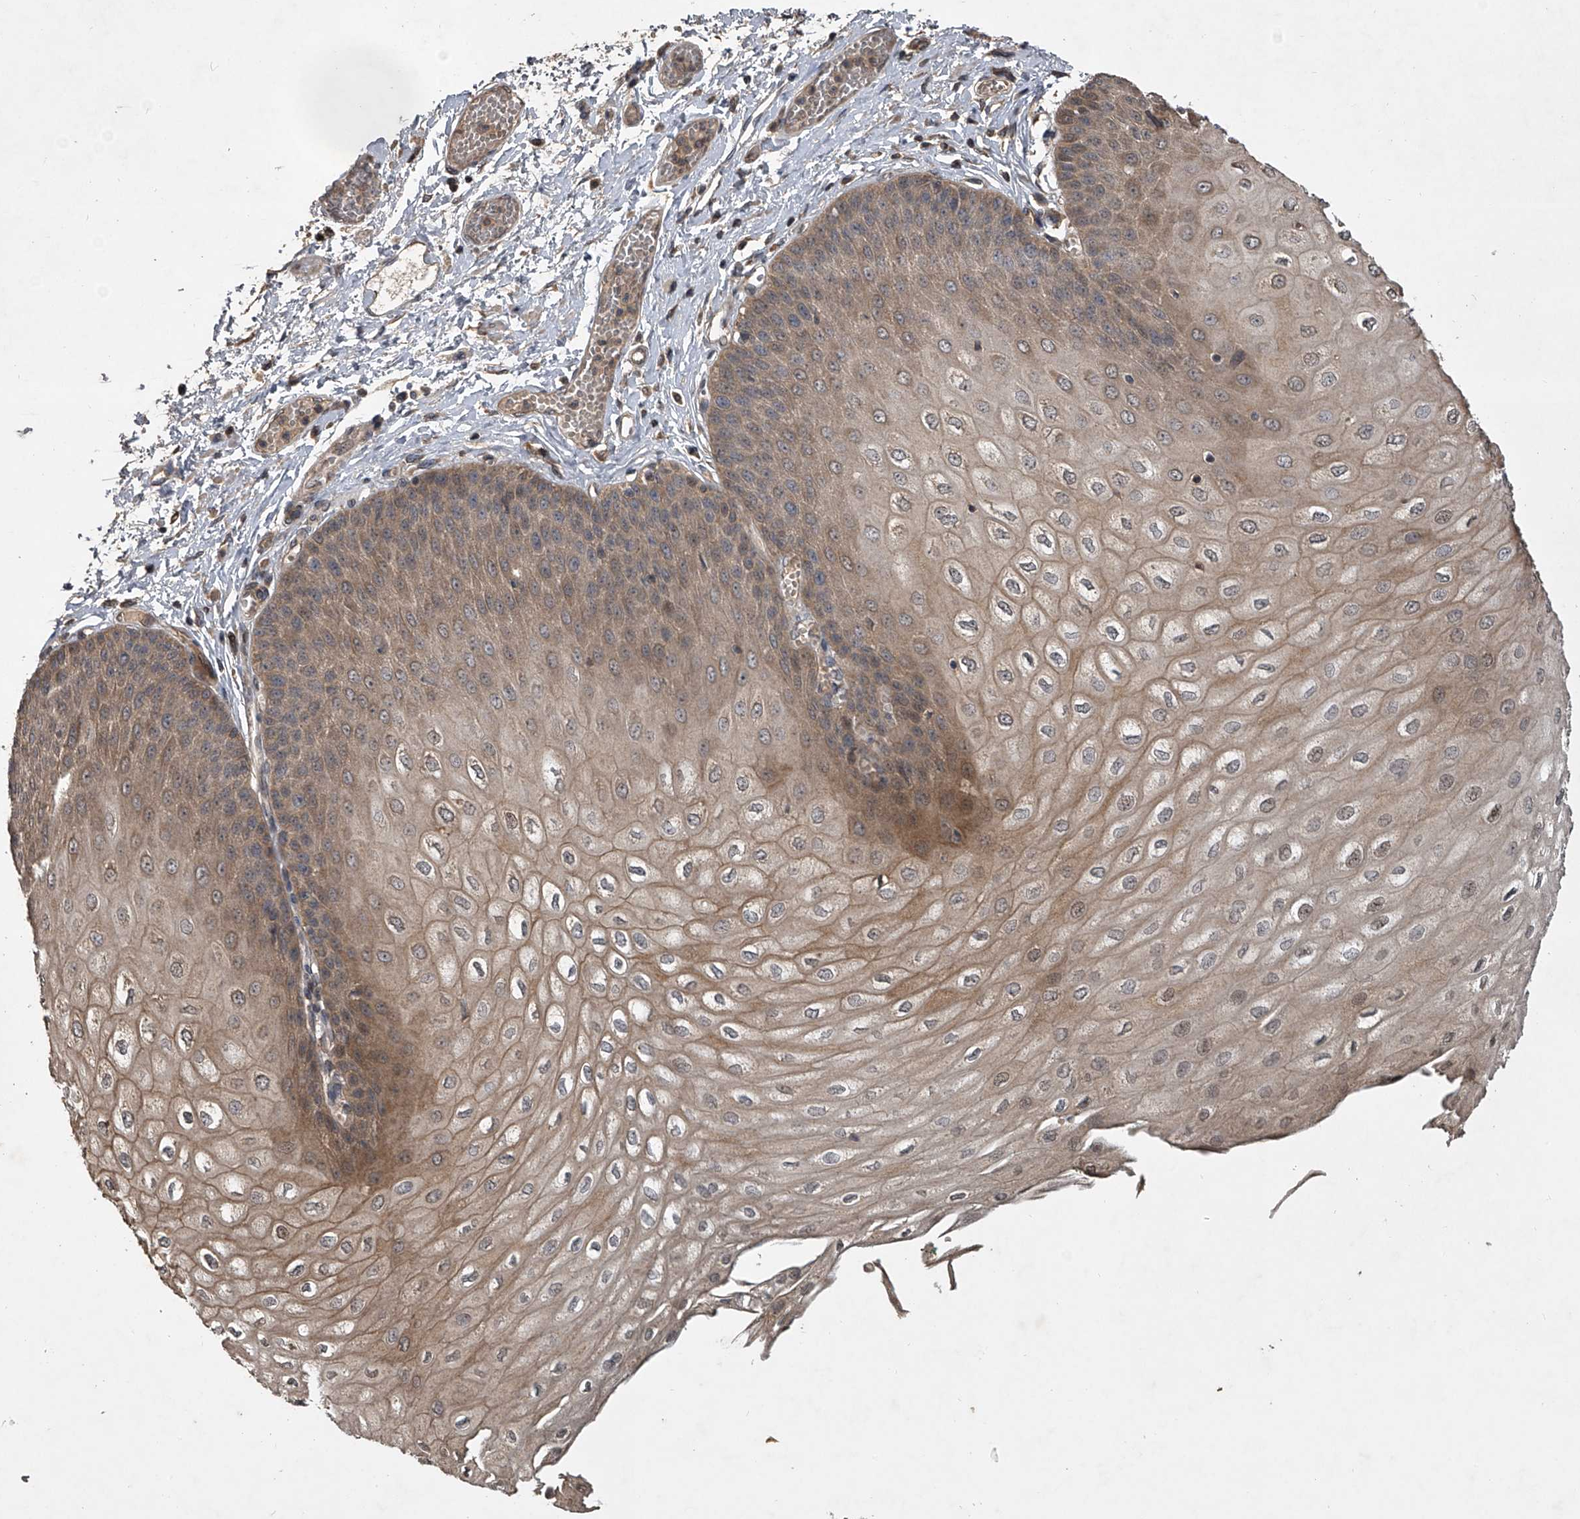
{"staining": {"intensity": "moderate", "quantity": ">75%", "location": "cytoplasmic/membranous"}, "tissue": "esophagus", "cell_type": "Squamous epithelial cells", "image_type": "normal", "snomed": [{"axis": "morphology", "description": "Normal tissue, NOS"}, {"axis": "topography", "description": "Esophagus"}], "caption": "A micrograph of esophagus stained for a protein displays moderate cytoplasmic/membranous brown staining in squamous epithelial cells.", "gene": "NFS1", "patient": {"sex": "male", "age": 60}}